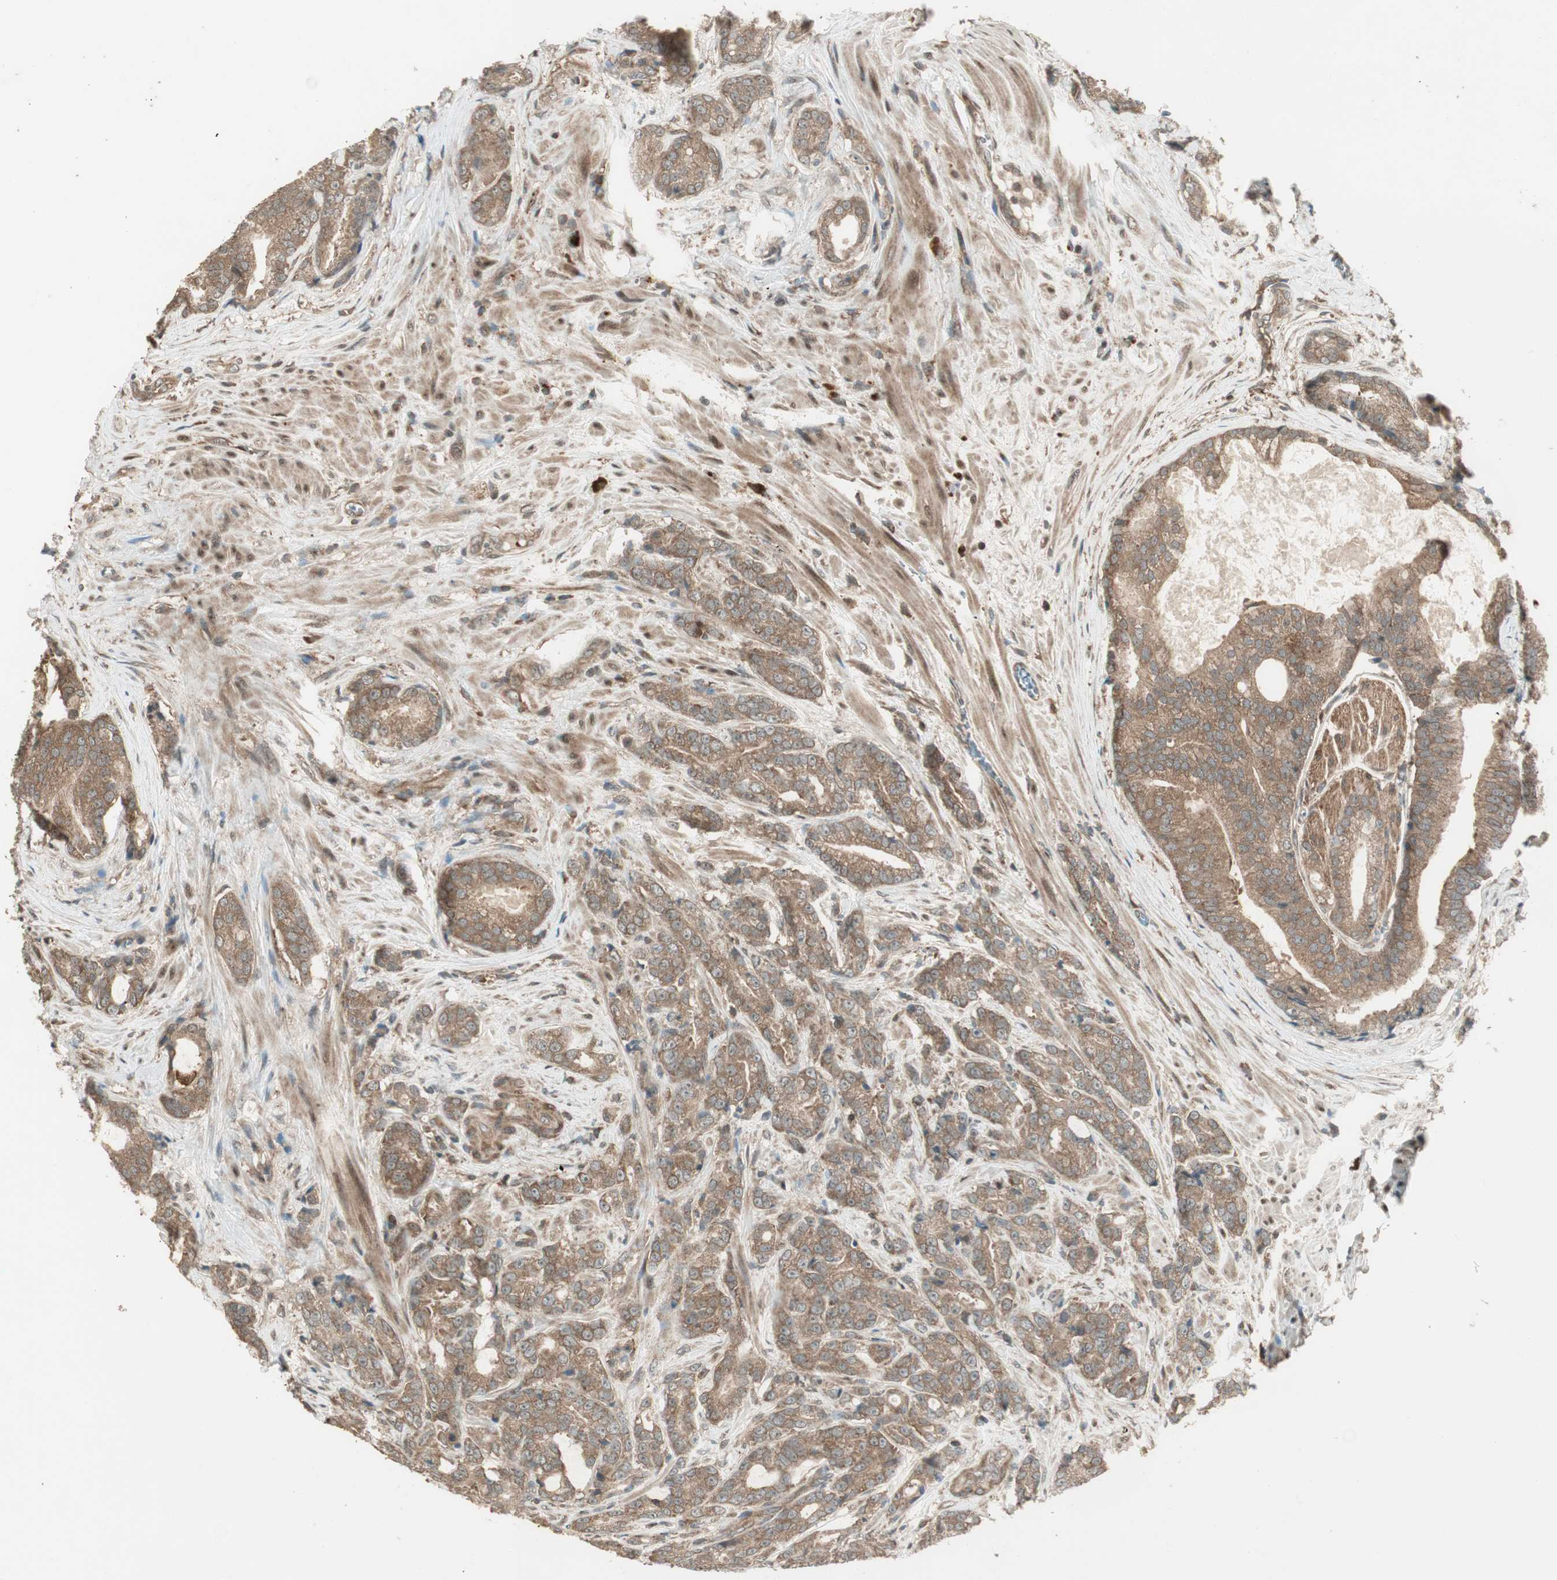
{"staining": {"intensity": "moderate", "quantity": ">75%", "location": "cytoplasmic/membranous"}, "tissue": "prostate cancer", "cell_type": "Tumor cells", "image_type": "cancer", "snomed": [{"axis": "morphology", "description": "Adenocarcinoma, Low grade"}, {"axis": "topography", "description": "Prostate"}], "caption": "An immunohistochemistry photomicrograph of tumor tissue is shown. Protein staining in brown highlights moderate cytoplasmic/membranous positivity in prostate cancer within tumor cells.", "gene": "CNOT4", "patient": {"sex": "male", "age": 58}}